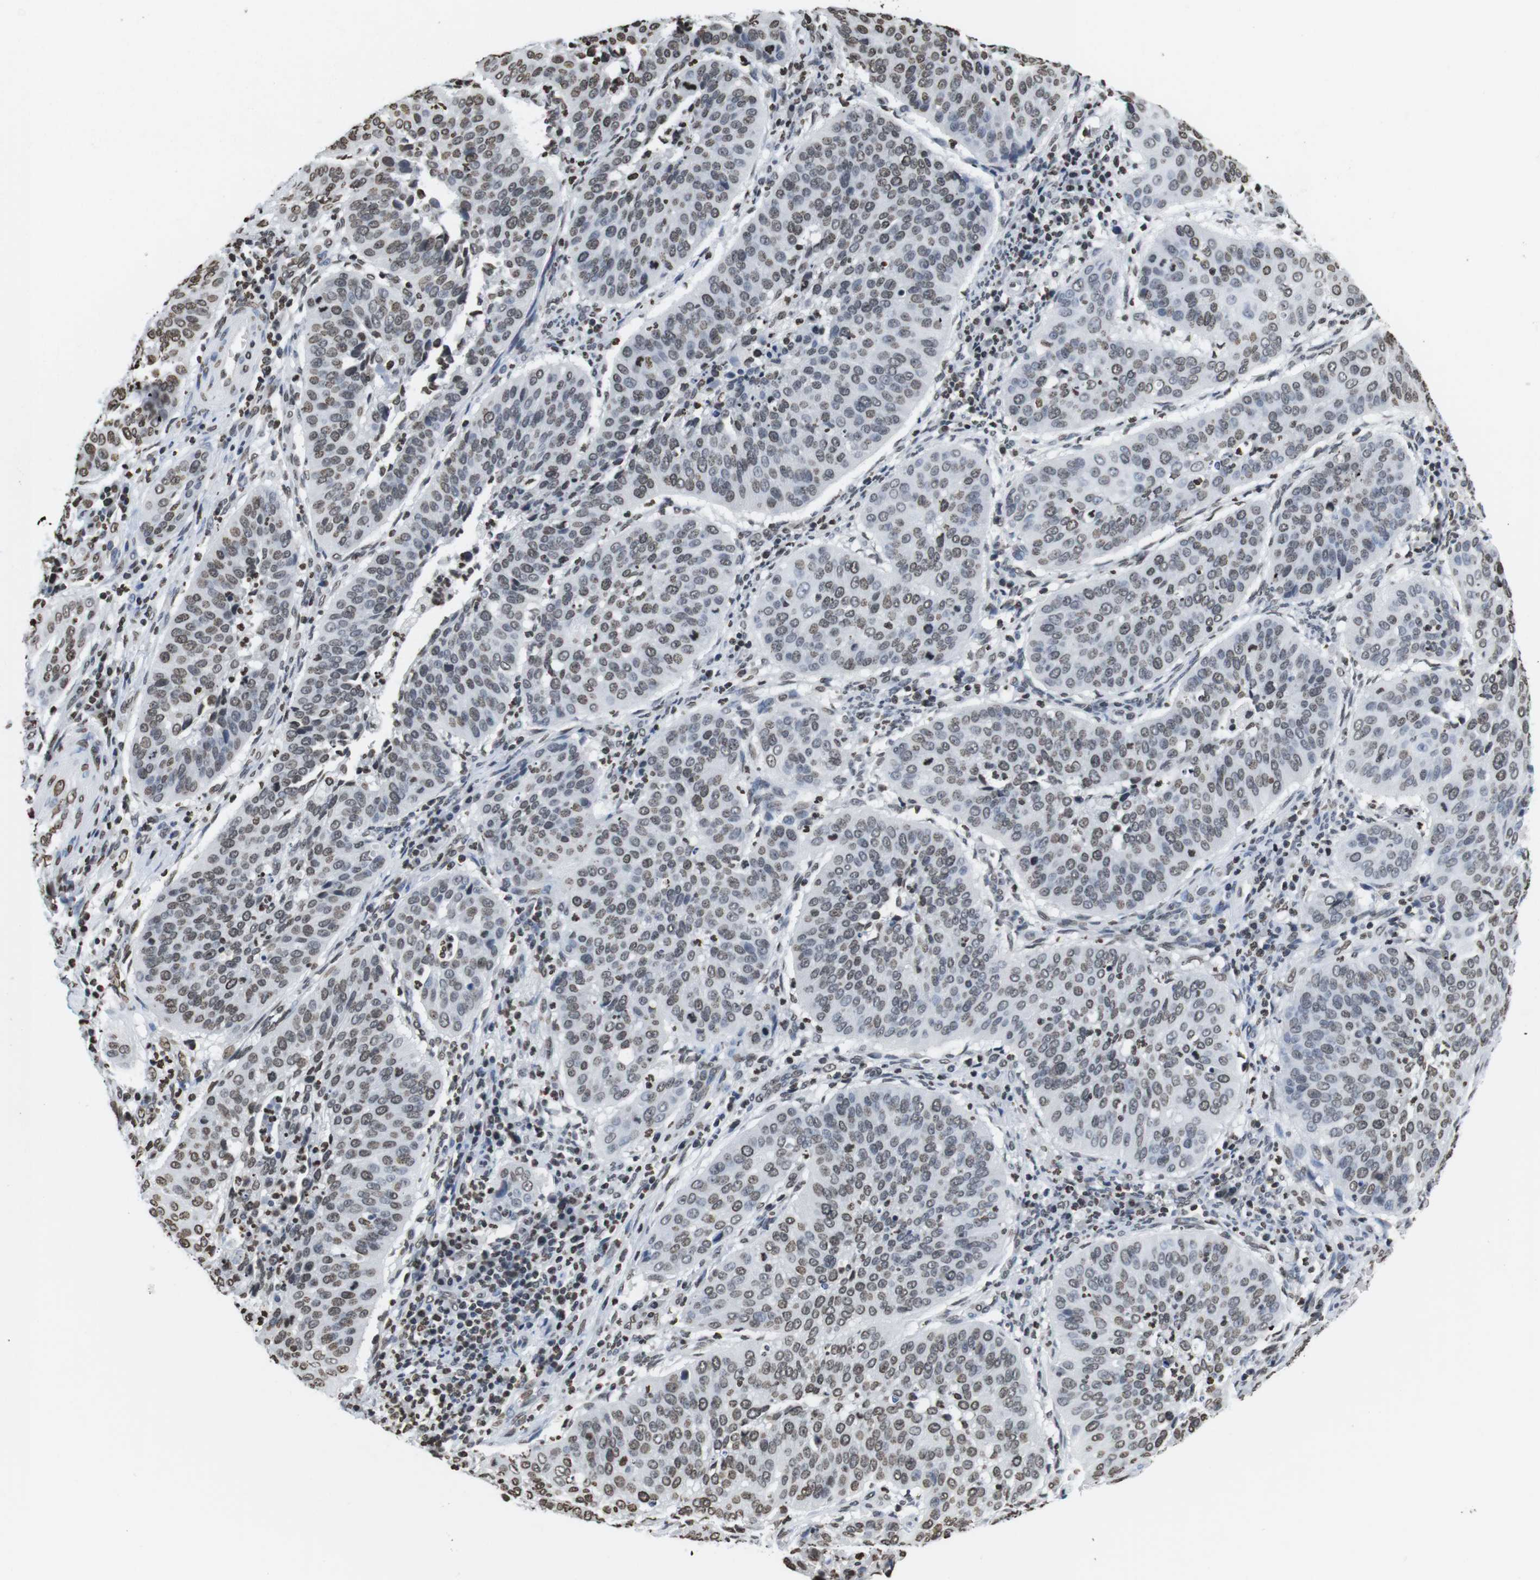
{"staining": {"intensity": "weak", "quantity": "25%-75%", "location": "nuclear"}, "tissue": "cervical cancer", "cell_type": "Tumor cells", "image_type": "cancer", "snomed": [{"axis": "morphology", "description": "Normal tissue, NOS"}, {"axis": "morphology", "description": "Squamous cell carcinoma, NOS"}, {"axis": "topography", "description": "Cervix"}], "caption": "Immunohistochemistry (IHC) staining of squamous cell carcinoma (cervical), which reveals low levels of weak nuclear expression in approximately 25%-75% of tumor cells indicating weak nuclear protein positivity. The staining was performed using DAB (brown) for protein detection and nuclei were counterstained in hematoxylin (blue).", "gene": "BSX", "patient": {"sex": "female", "age": 39}}